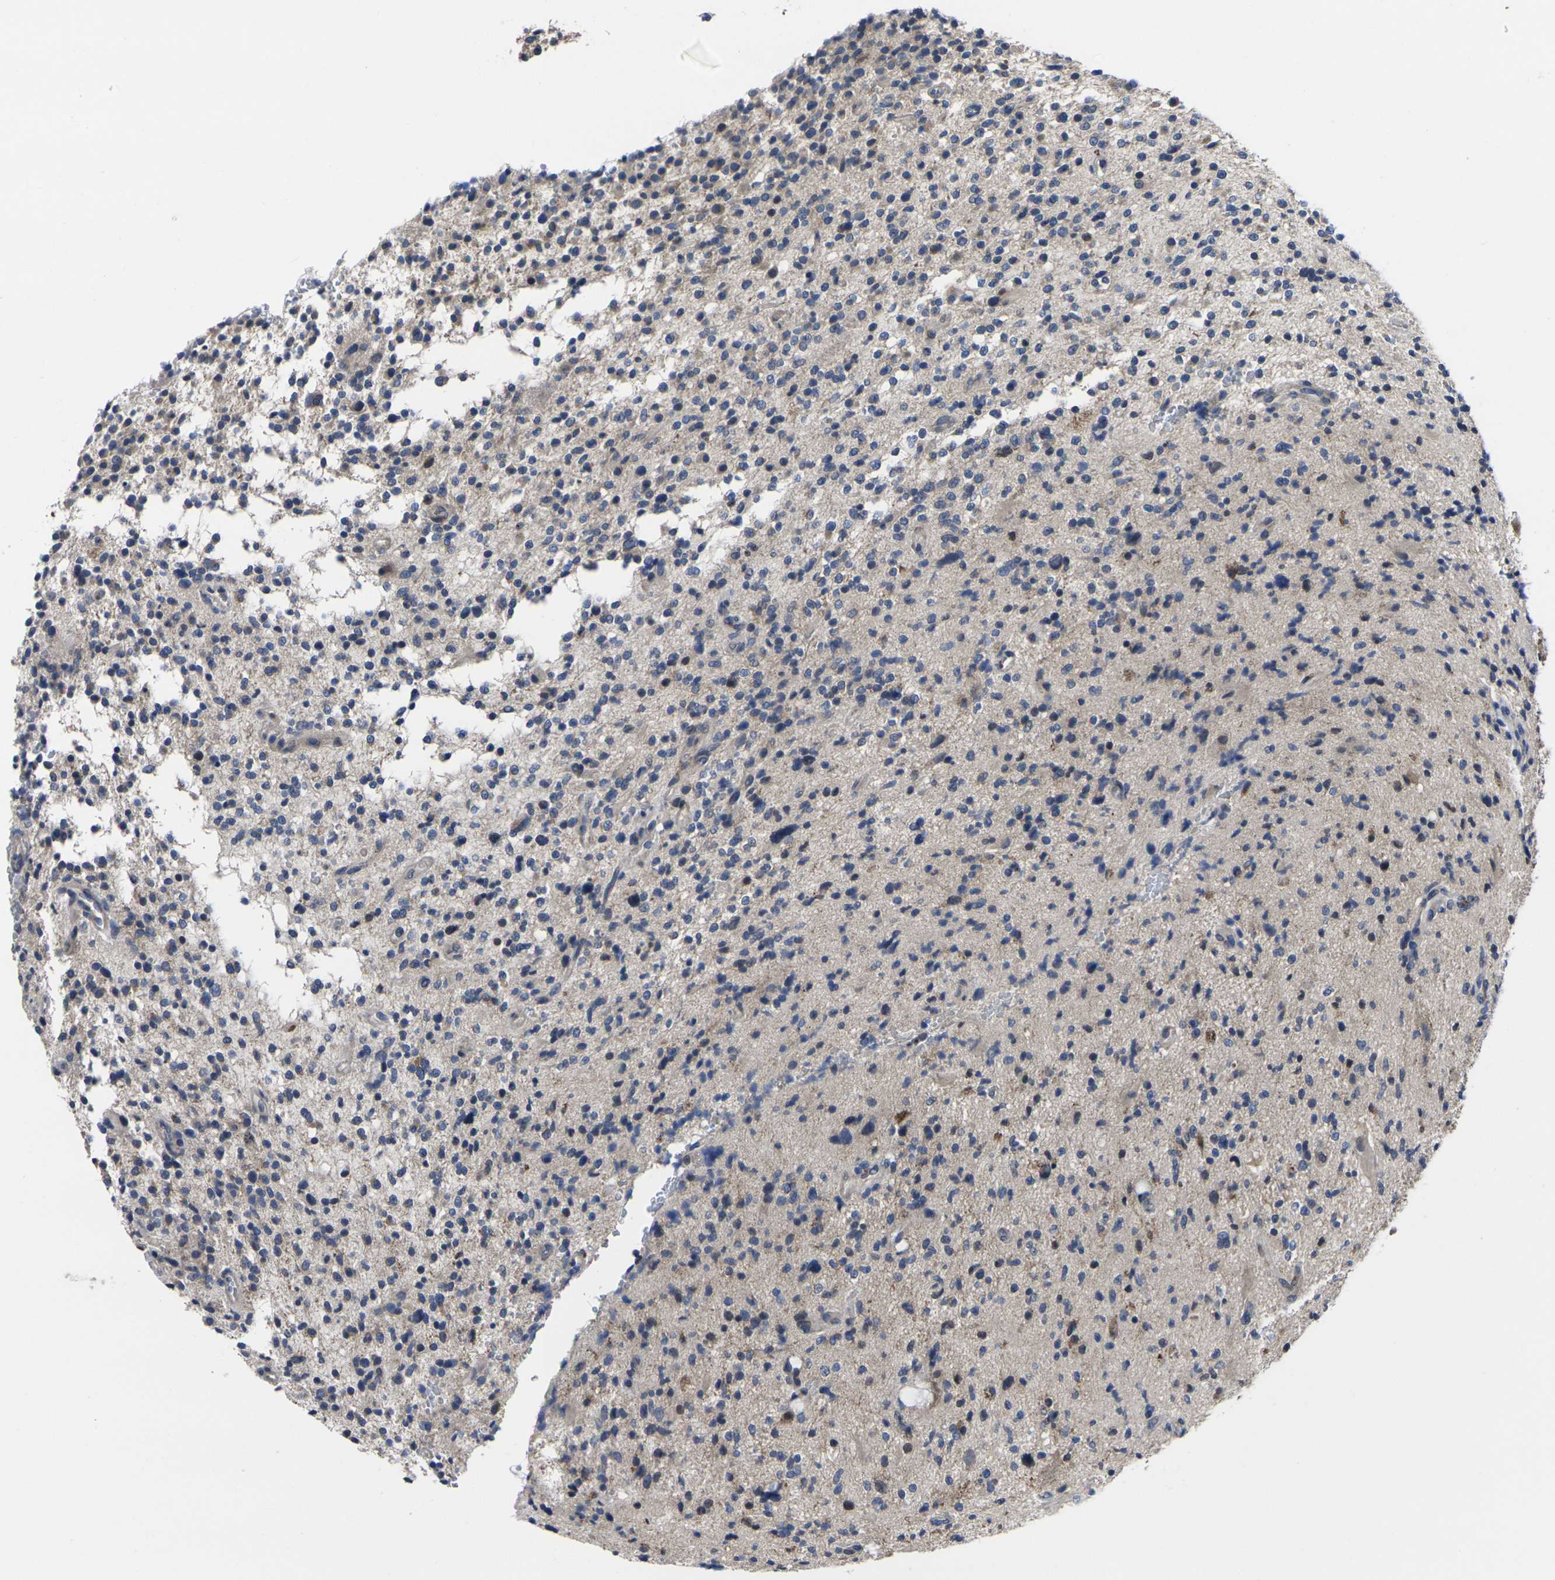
{"staining": {"intensity": "weak", "quantity": "<25%", "location": "cytoplasmic/membranous"}, "tissue": "glioma", "cell_type": "Tumor cells", "image_type": "cancer", "snomed": [{"axis": "morphology", "description": "Glioma, malignant, High grade"}, {"axis": "topography", "description": "Brain"}], "caption": "The histopathology image demonstrates no staining of tumor cells in malignant glioma (high-grade).", "gene": "CYP2C8", "patient": {"sex": "male", "age": 48}}